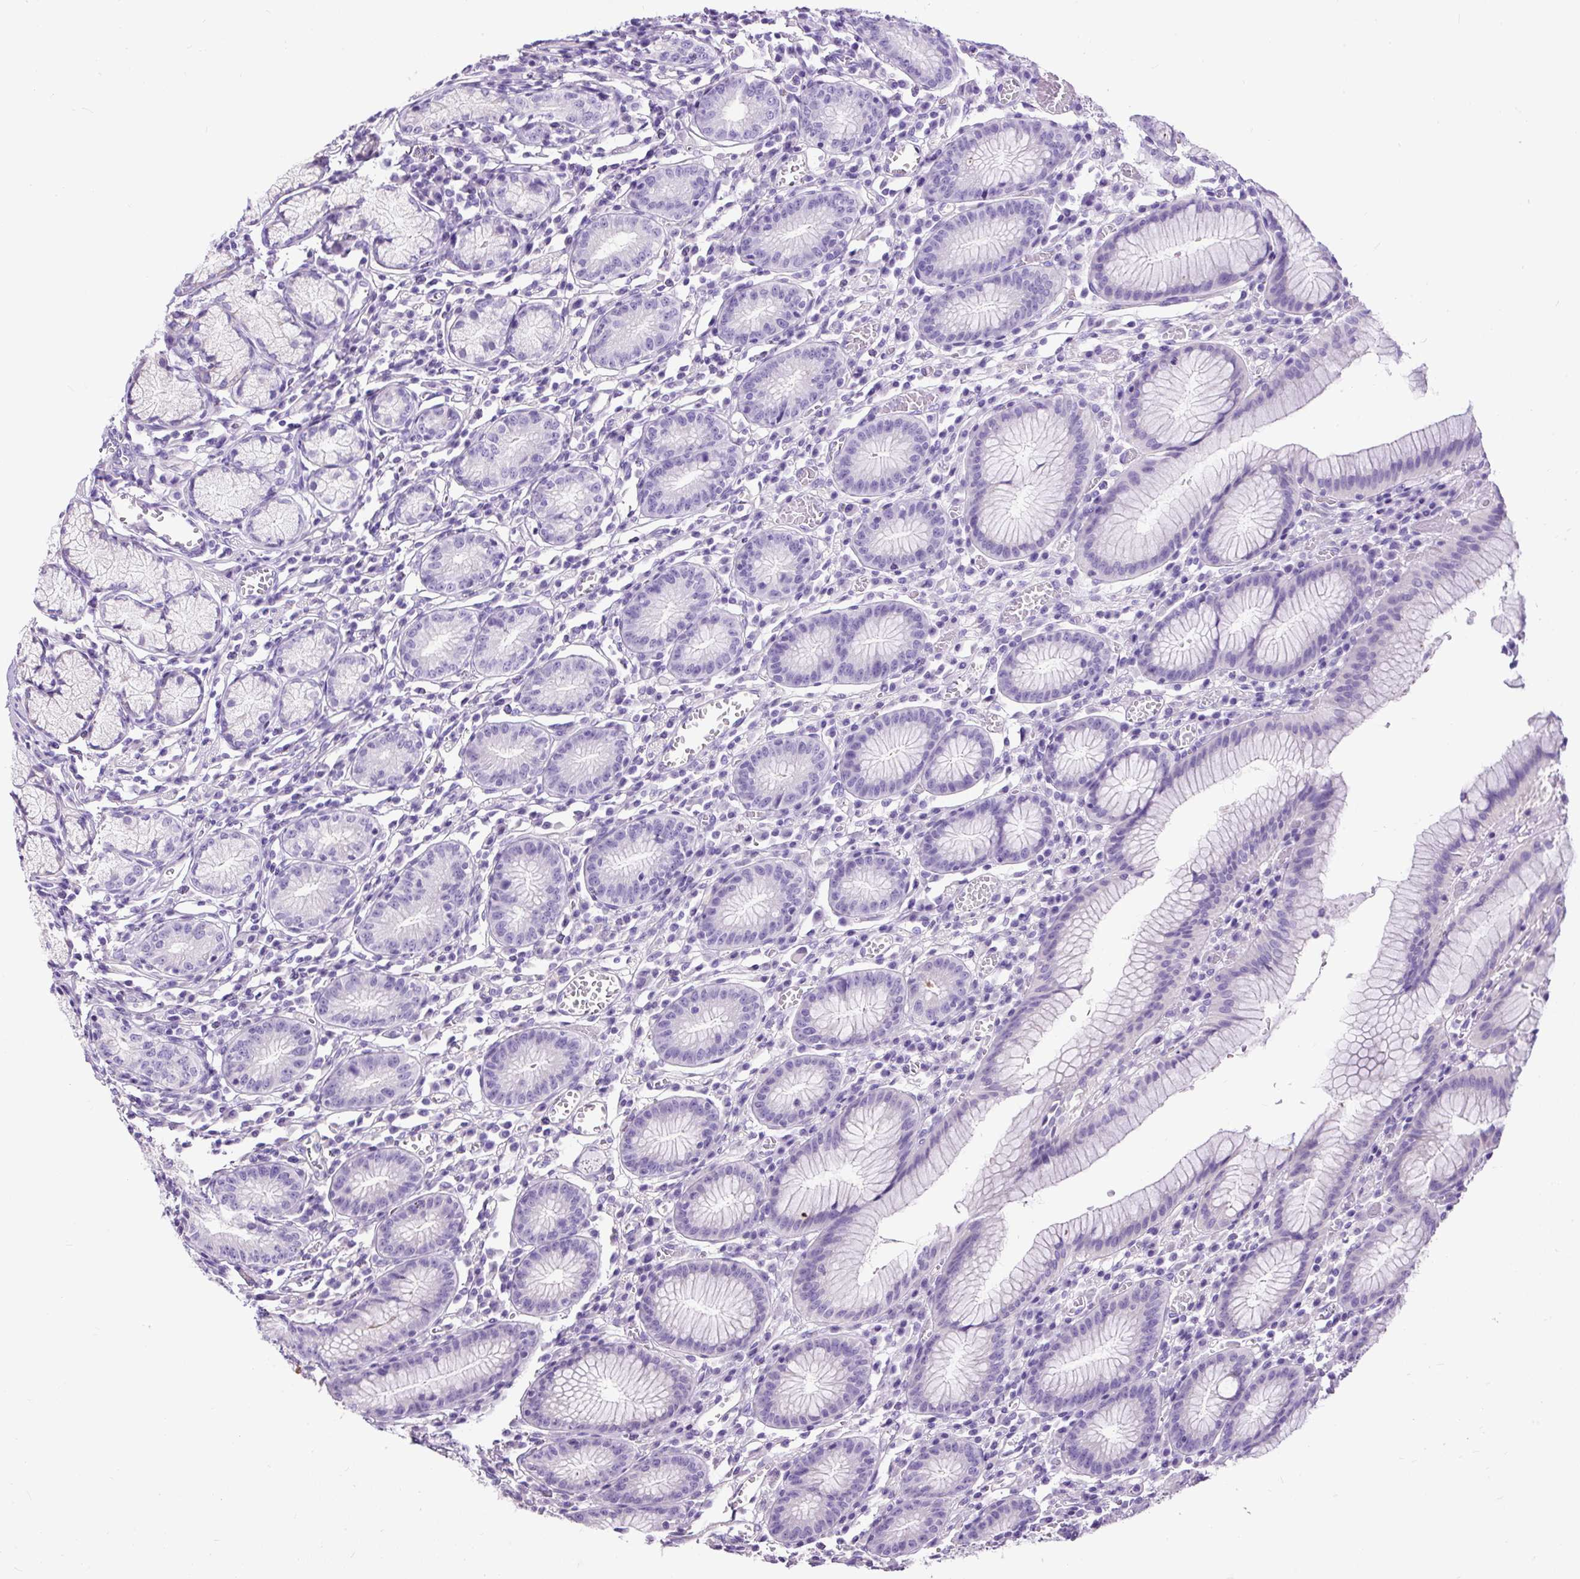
{"staining": {"intensity": "moderate", "quantity": "<25%", "location": "cytoplasmic/membranous"}, "tissue": "stomach", "cell_type": "Glandular cells", "image_type": "normal", "snomed": [{"axis": "morphology", "description": "Normal tissue, NOS"}, {"axis": "topography", "description": "Stomach"}], "caption": "Immunohistochemical staining of benign human stomach displays <25% levels of moderate cytoplasmic/membranous protein positivity in about <25% of glandular cells.", "gene": "PDIA2", "patient": {"sex": "male", "age": 55}}